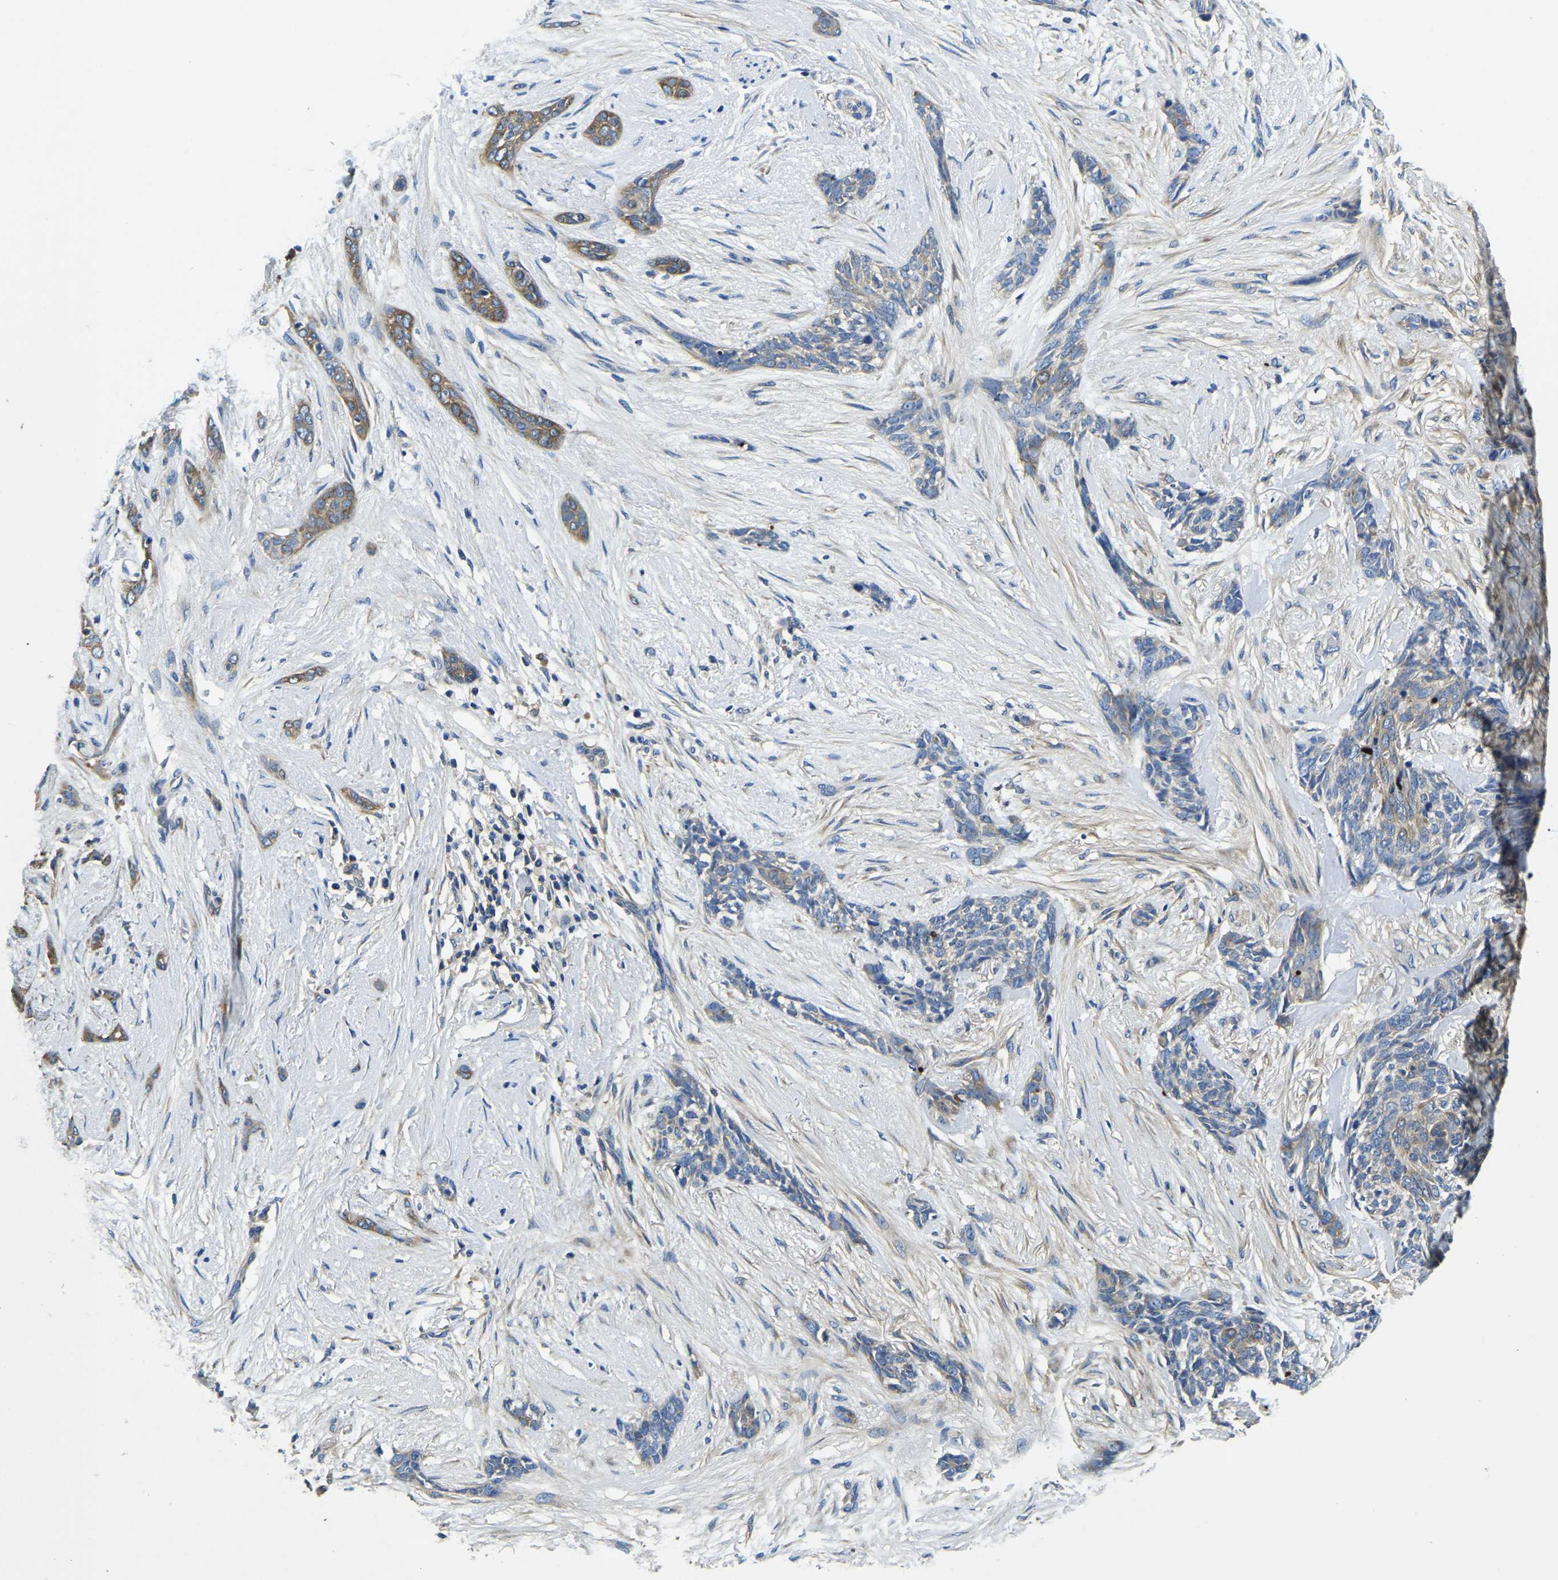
{"staining": {"intensity": "moderate", "quantity": "25%-75%", "location": "cytoplasmic/membranous"}, "tissue": "skin cancer", "cell_type": "Tumor cells", "image_type": "cancer", "snomed": [{"axis": "morphology", "description": "Basal cell carcinoma"}, {"axis": "morphology", "description": "Adnexal tumor, benign"}, {"axis": "topography", "description": "Skin"}], "caption": "Basal cell carcinoma (skin) stained with DAB immunohistochemistry (IHC) demonstrates medium levels of moderate cytoplasmic/membranous staining in about 25%-75% of tumor cells. The staining was performed using DAB to visualize the protein expression in brown, while the nuclei were stained in blue with hematoxylin (Magnification: 20x).", "gene": "STAT2", "patient": {"sex": "female", "age": 42}}